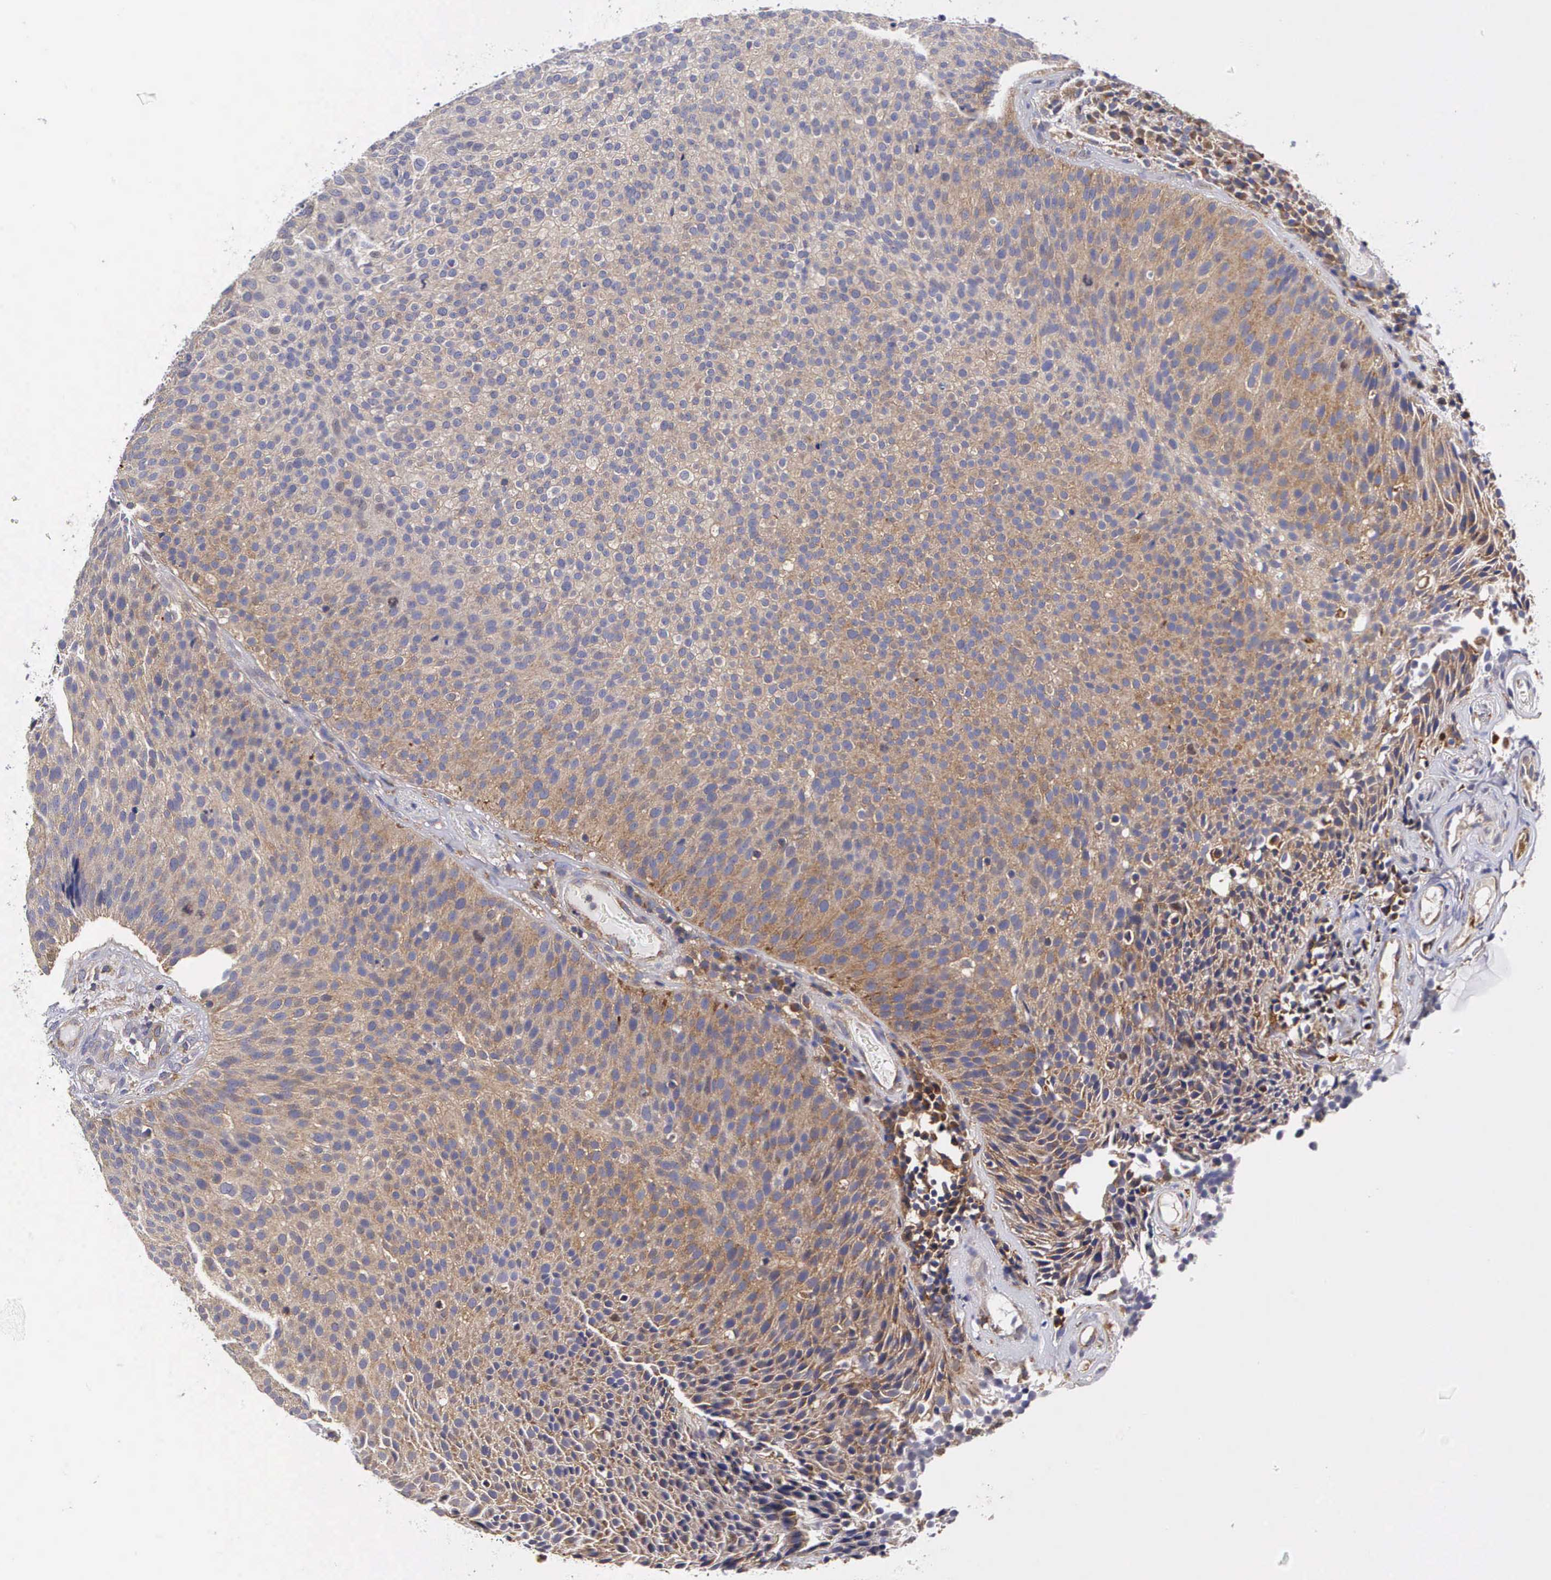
{"staining": {"intensity": "weak", "quantity": ">75%", "location": "cytoplasmic/membranous"}, "tissue": "urothelial cancer", "cell_type": "Tumor cells", "image_type": "cancer", "snomed": [{"axis": "morphology", "description": "Urothelial carcinoma, Low grade"}, {"axis": "topography", "description": "Urinary bladder"}], "caption": "DAB (3,3'-diaminobenzidine) immunohistochemical staining of human urothelial cancer exhibits weak cytoplasmic/membranous protein staining in approximately >75% of tumor cells.", "gene": "GRIPAP1", "patient": {"sex": "male", "age": 85}}